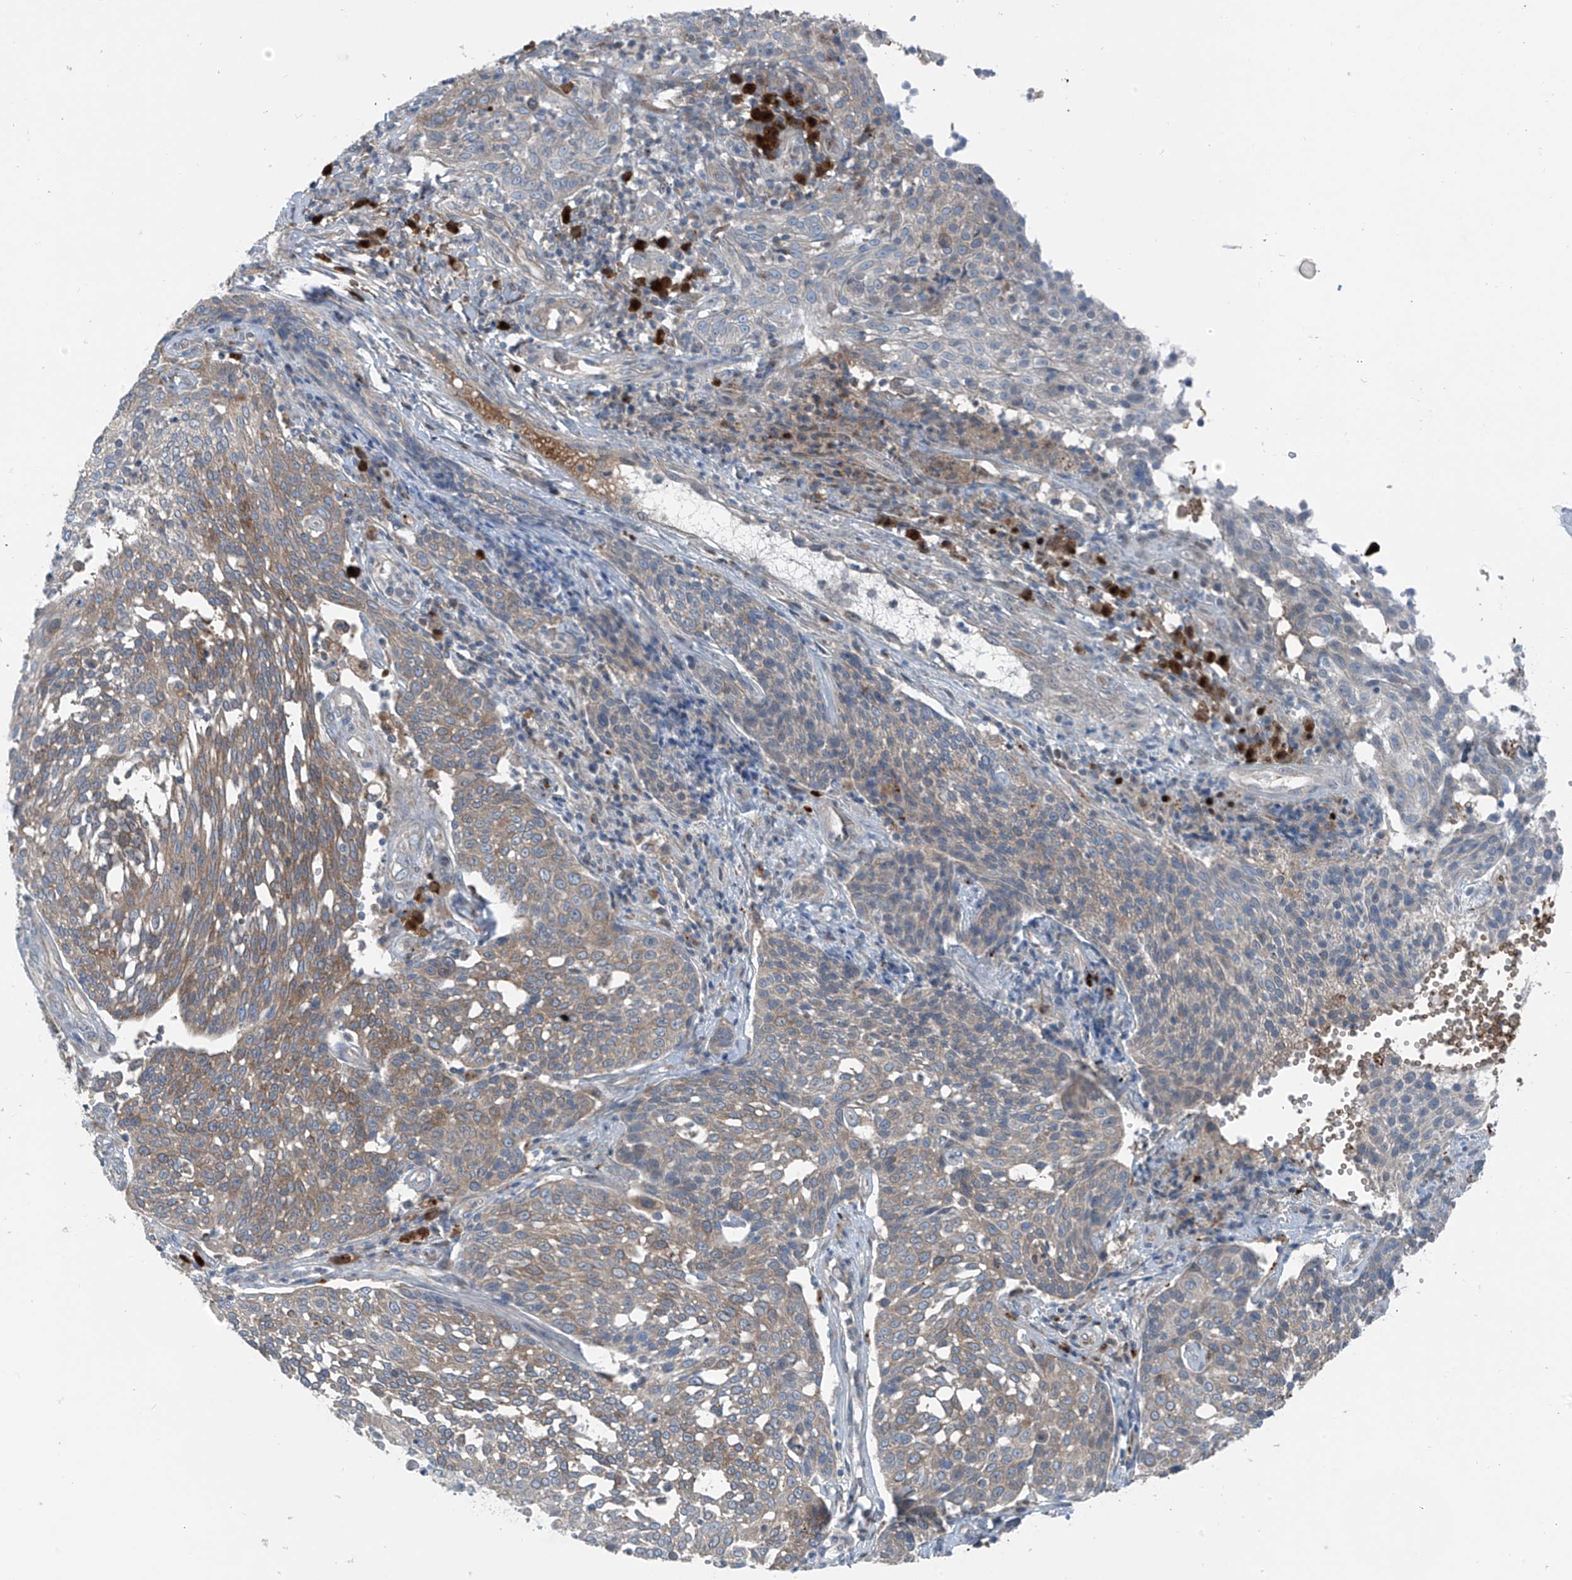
{"staining": {"intensity": "moderate", "quantity": "<25%", "location": "cytoplasmic/membranous"}, "tissue": "cervical cancer", "cell_type": "Tumor cells", "image_type": "cancer", "snomed": [{"axis": "morphology", "description": "Squamous cell carcinoma, NOS"}, {"axis": "topography", "description": "Cervix"}], "caption": "Squamous cell carcinoma (cervical) tissue displays moderate cytoplasmic/membranous positivity in about <25% of tumor cells, visualized by immunohistochemistry.", "gene": "SLC12A6", "patient": {"sex": "female", "age": 34}}